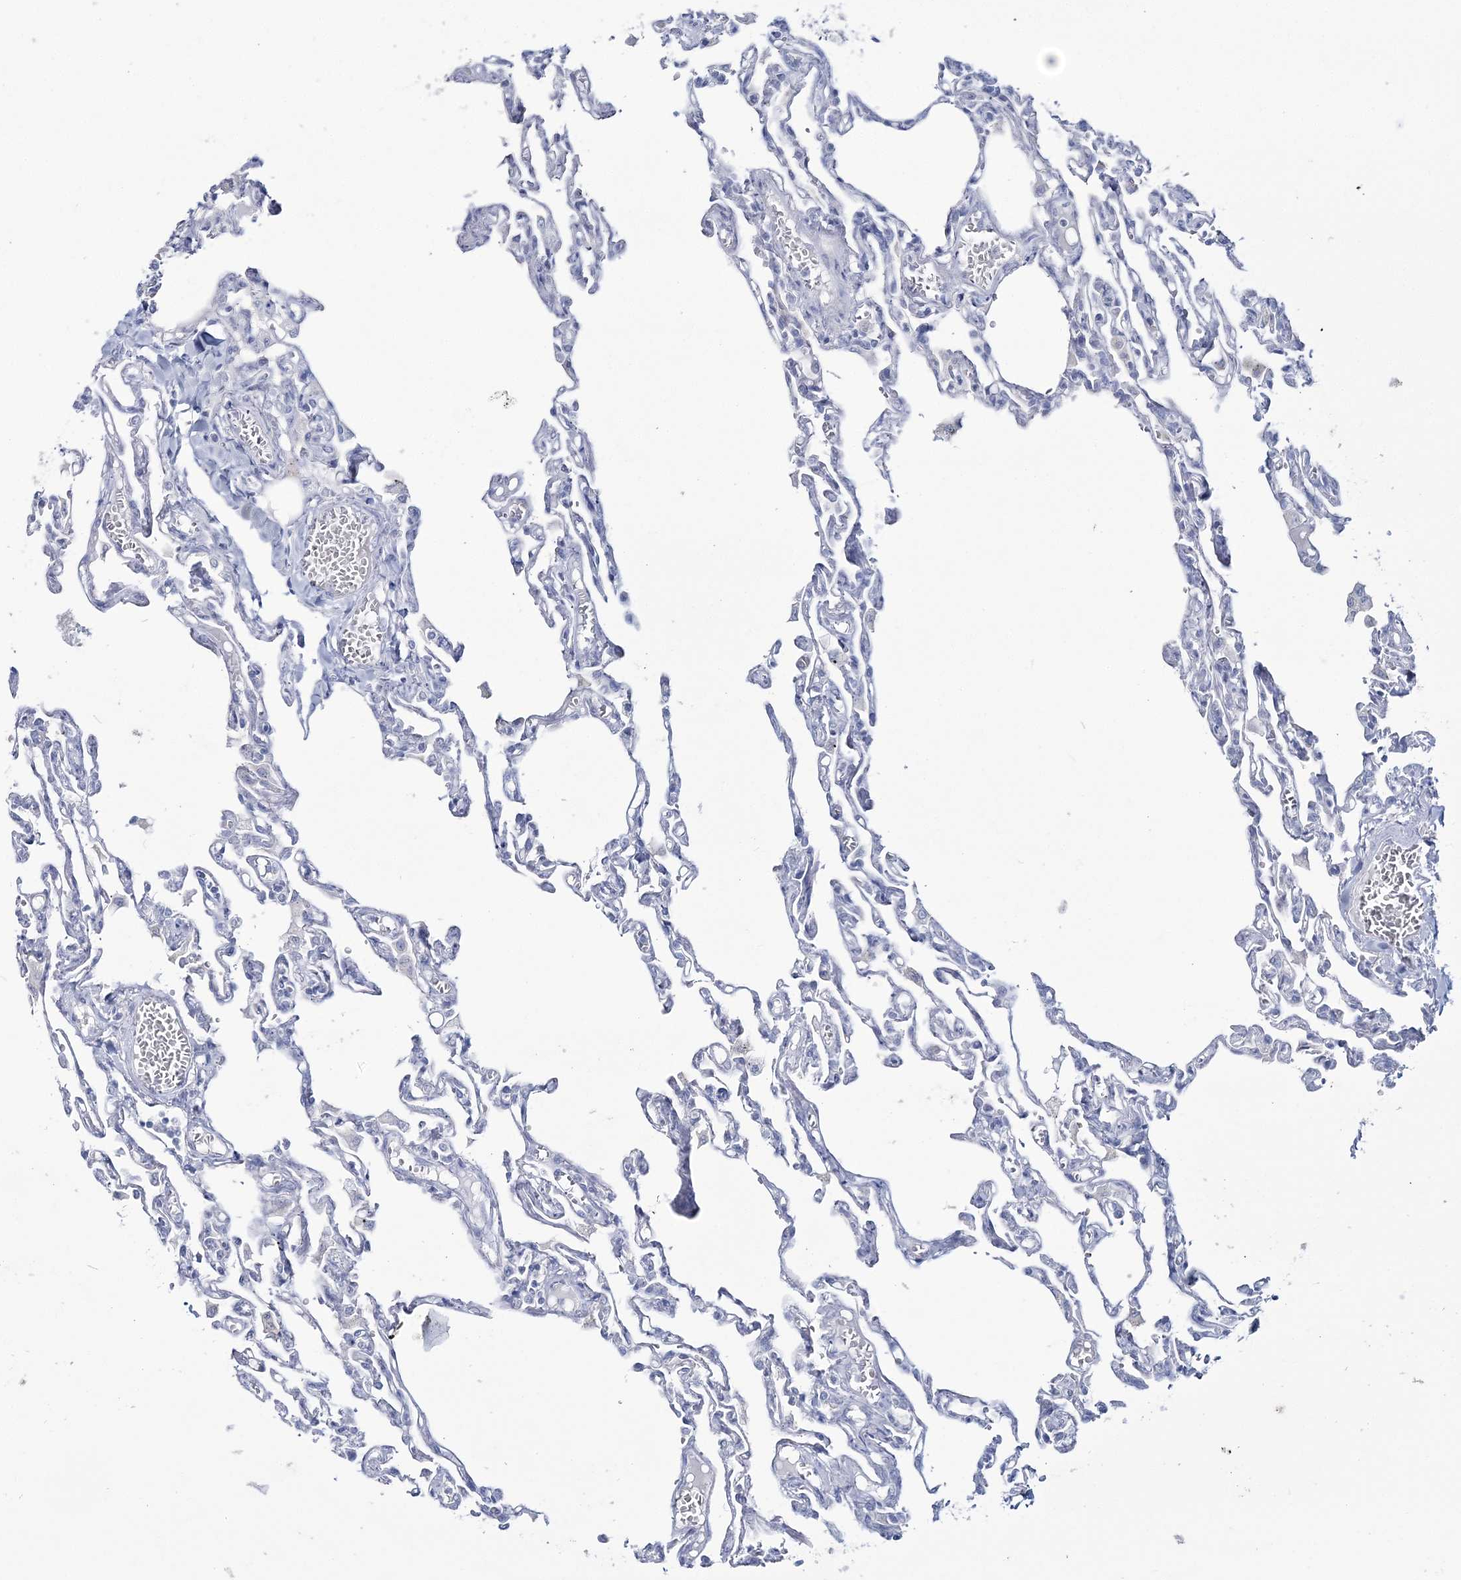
{"staining": {"intensity": "negative", "quantity": "none", "location": "none"}, "tissue": "lung", "cell_type": "Alveolar cells", "image_type": "normal", "snomed": [{"axis": "morphology", "description": "Normal tissue, NOS"}, {"axis": "topography", "description": "Lung"}], "caption": "A high-resolution image shows immunohistochemistry (IHC) staining of benign lung, which shows no significant staining in alveolar cells. The staining was performed using DAB to visualize the protein expression in brown, while the nuclei were stained in blue with hematoxylin (Magnification: 20x).", "gene": "CYP3A4", "patient": {"sex": "male", "age": 21}}